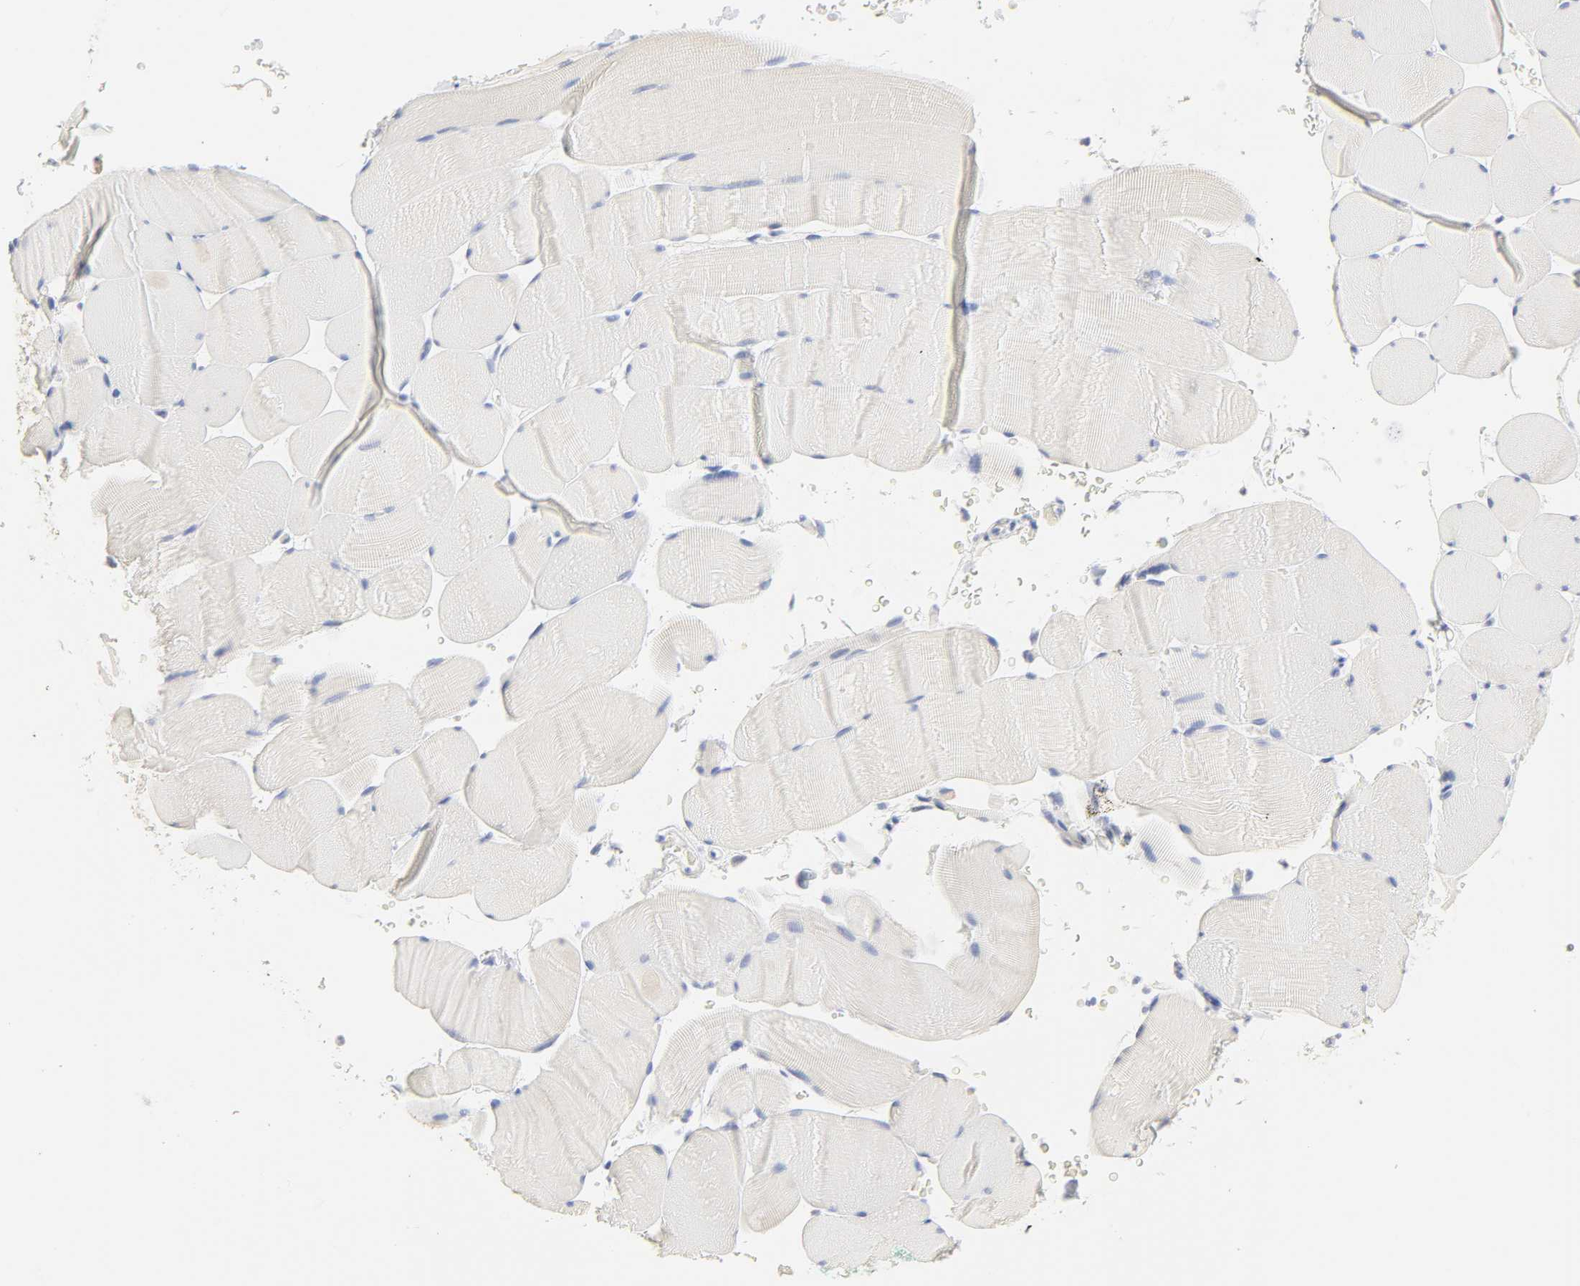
{"staining": {"intensity": "negative", "quantity": "none", "location": "none"}, "tissue": "skeletal muscle", "cell_type": "Myocytes", "image_type": "normal", "snomed": [{"axis": "morphology", "description": "Normal tissue, NOS"}, {"axis": "topography", "description": "Skeletal muscle"}], "caption": "Immunohistochemical staining of unremarkable skeletal muscle shows no significant positivity in myocytes.", "gene": "FCGBP", "patient": {"sex": "male", "age": 62}}